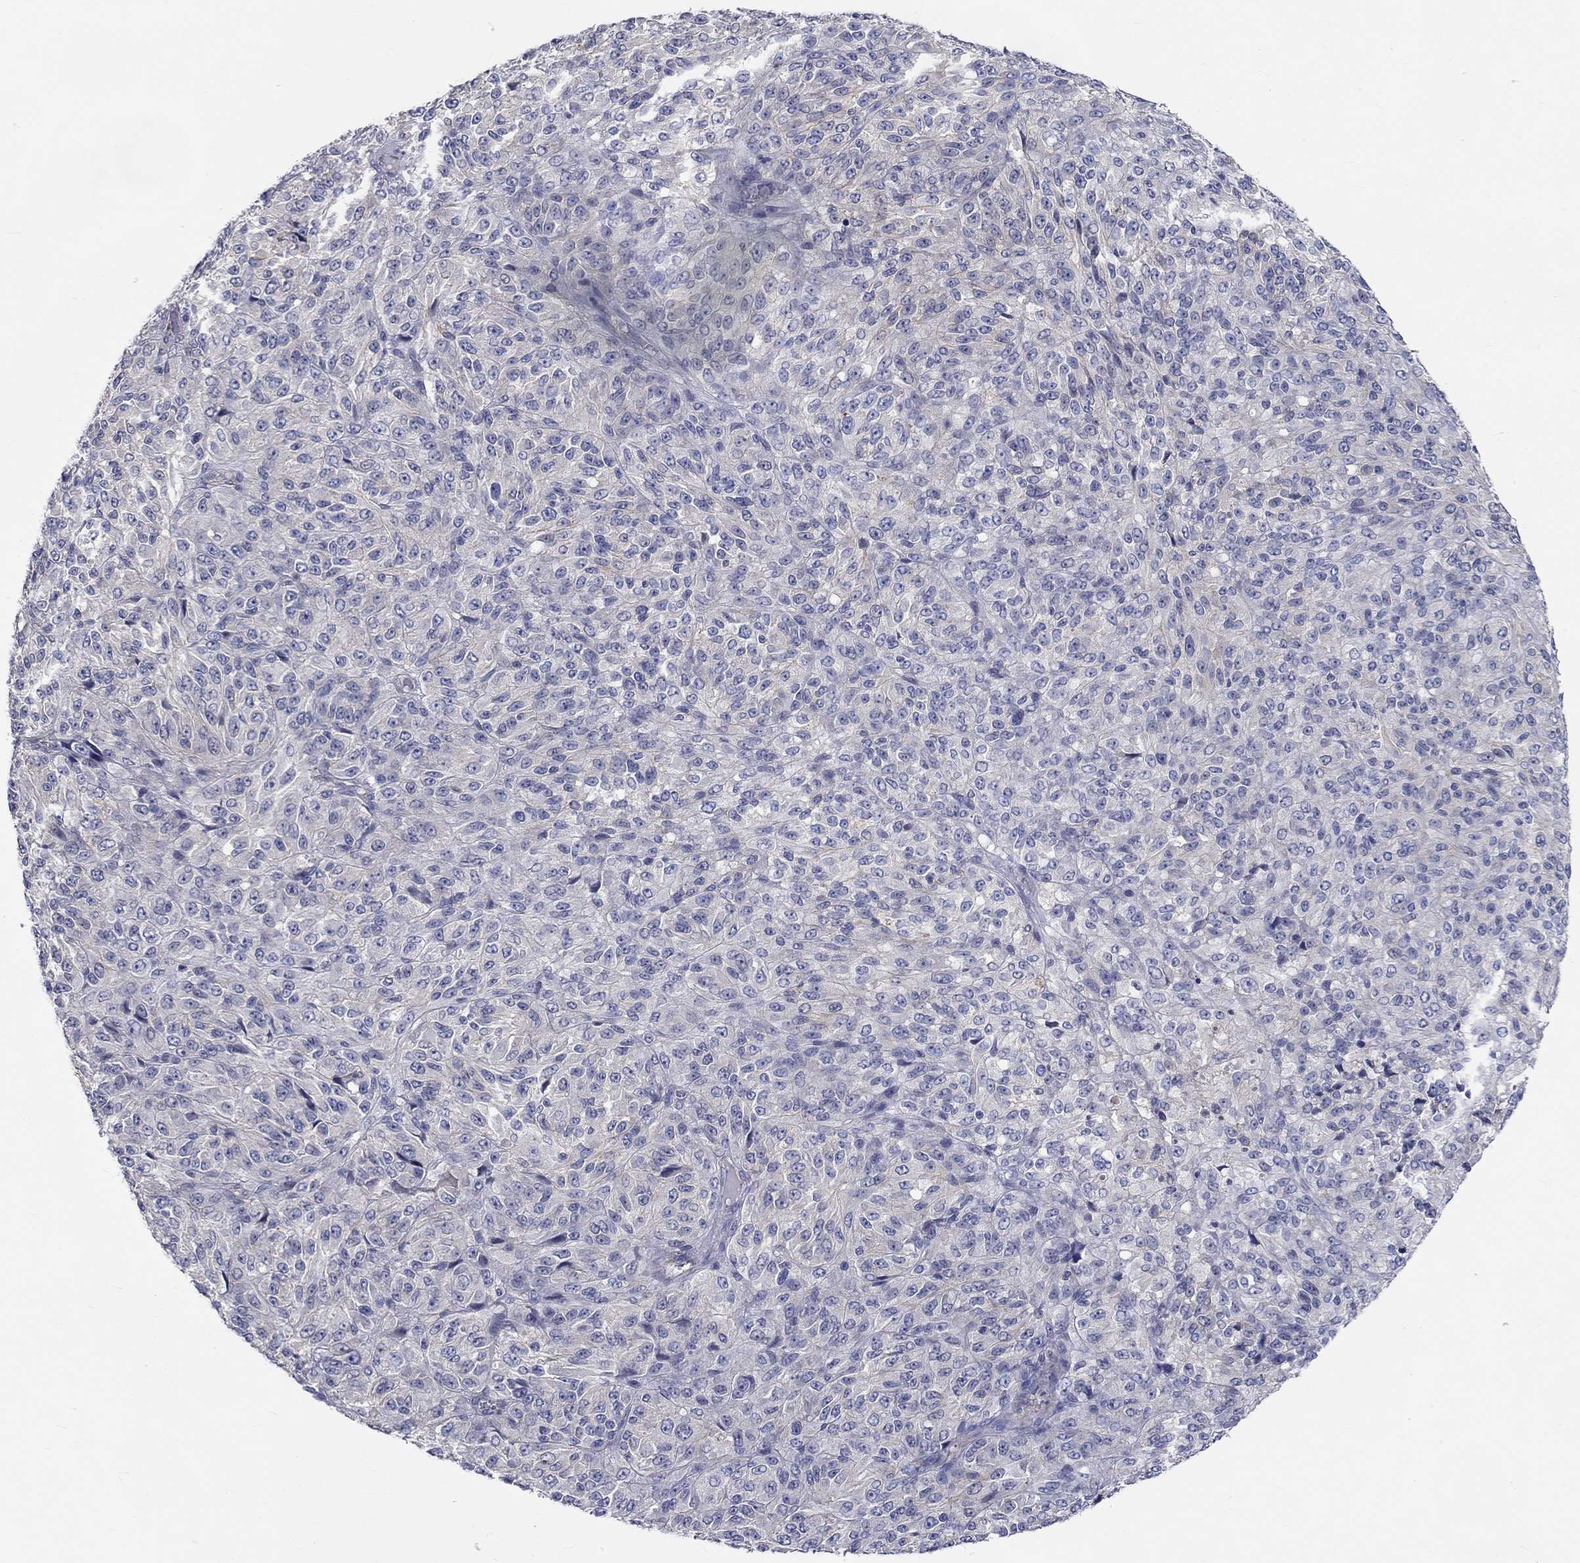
{"staining": {"intensity": "negative", "quantity": "none", "location": "none"}, "tissue": "melanoma", "cell_type": "Tumor cells", "image_type": "cancer", "snomed": [{"axis": "morphology", "description": "Malignant melanoma, Metastatic site"}, {"axis": "topography", "description": "Brain"}], "caption": "There is no significant positivity in tumor cells of melanoma.", "gene": "PCDHGA10", "patient": {"sex": "female", "age": 56}}